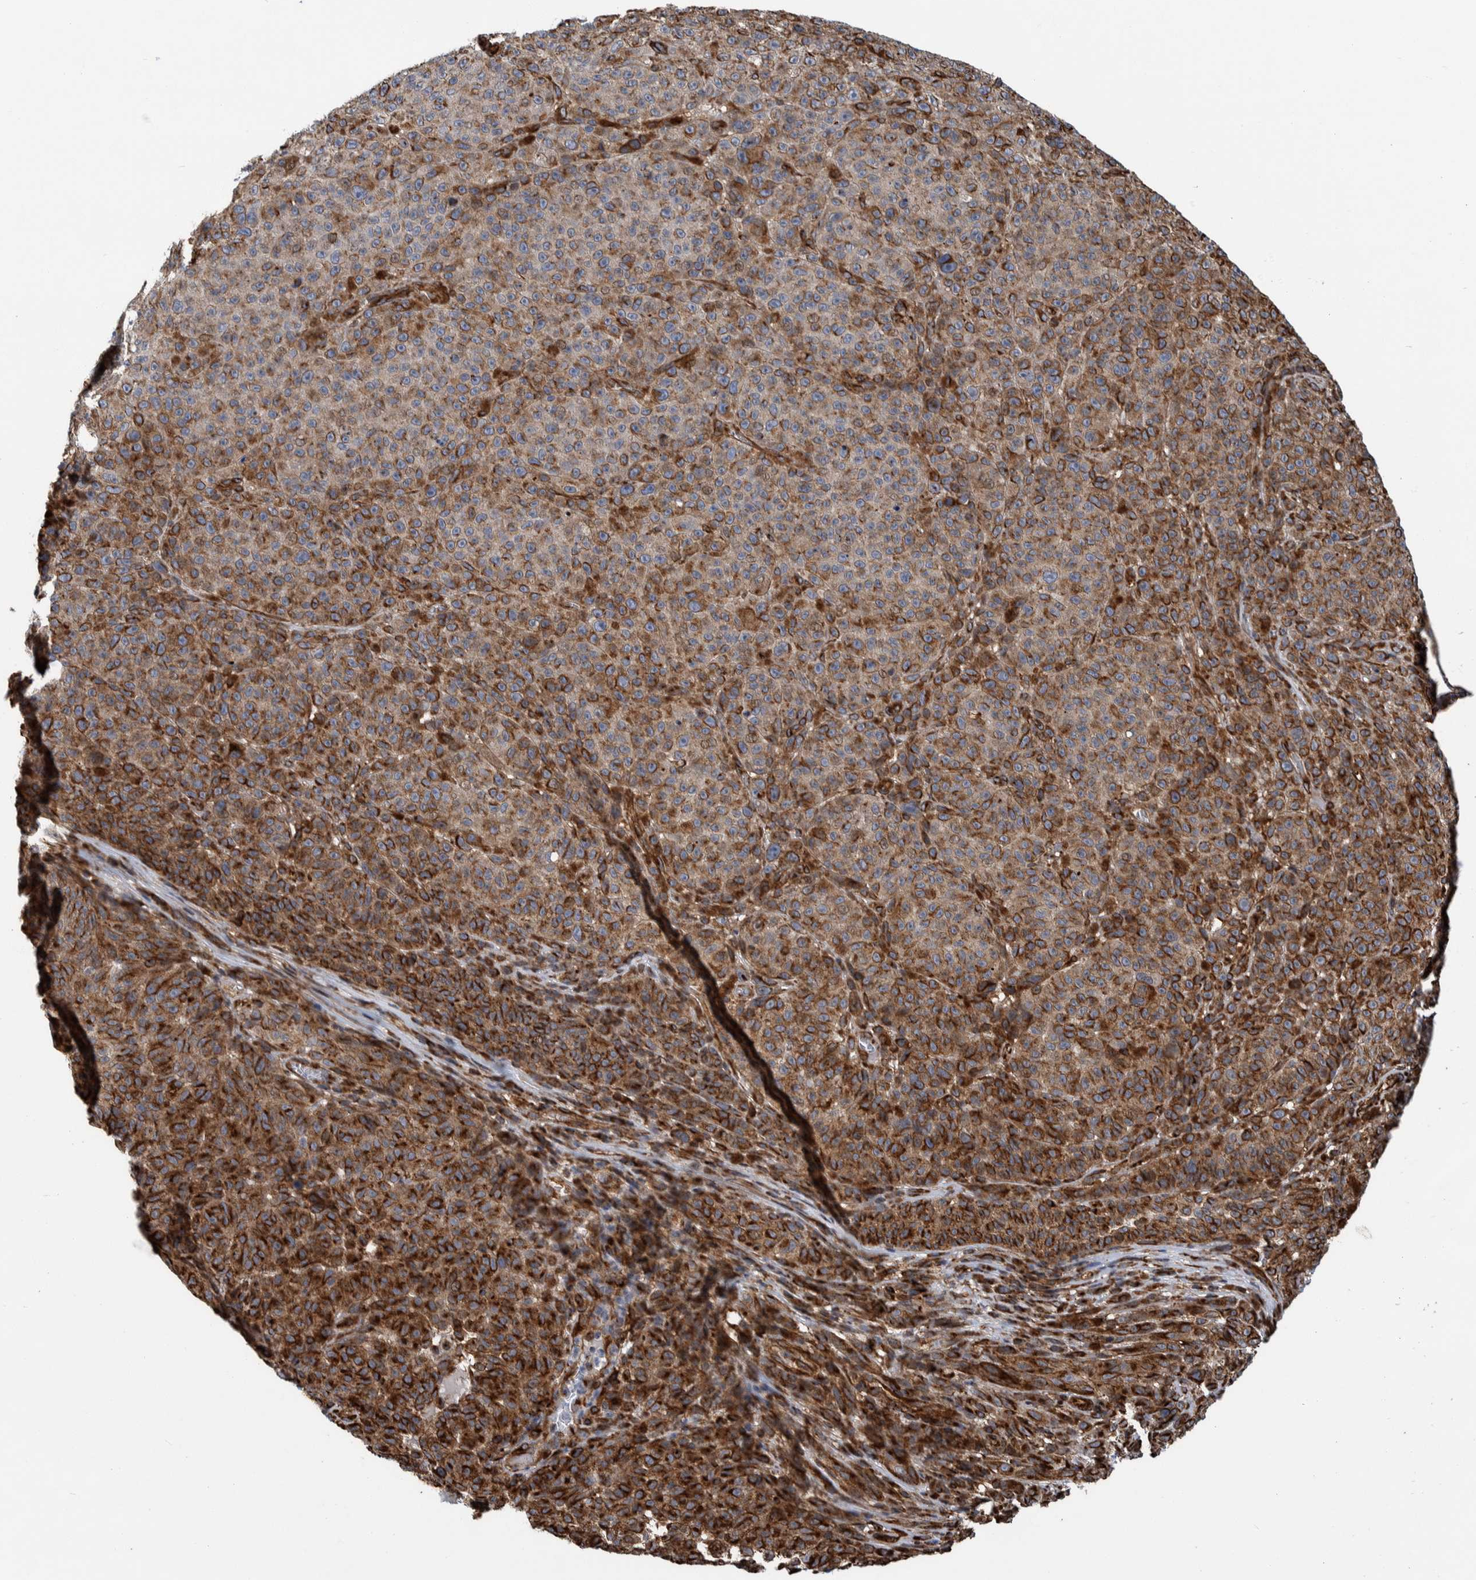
{"staining": {"intensity": "strong", "quantity": ">75%", "location": "cytoplasmic/membranous"}, "tissue": "melanoma", "cell_type": "Tumor cells", "image_type": "cancer", "snomed": [{"axis": "morphology", "description": "Malignant melanoma, NOS"}, {"axis": "topography", "description": "Skin"}], "caption": "Human melanoma stained for a protein (brown) reveals strong cytoplasmic/membranous positive expression in approximately >75% of tumor cells.", "gene": "CCDC57", "patient": {"sex": "female", "age": 82}}